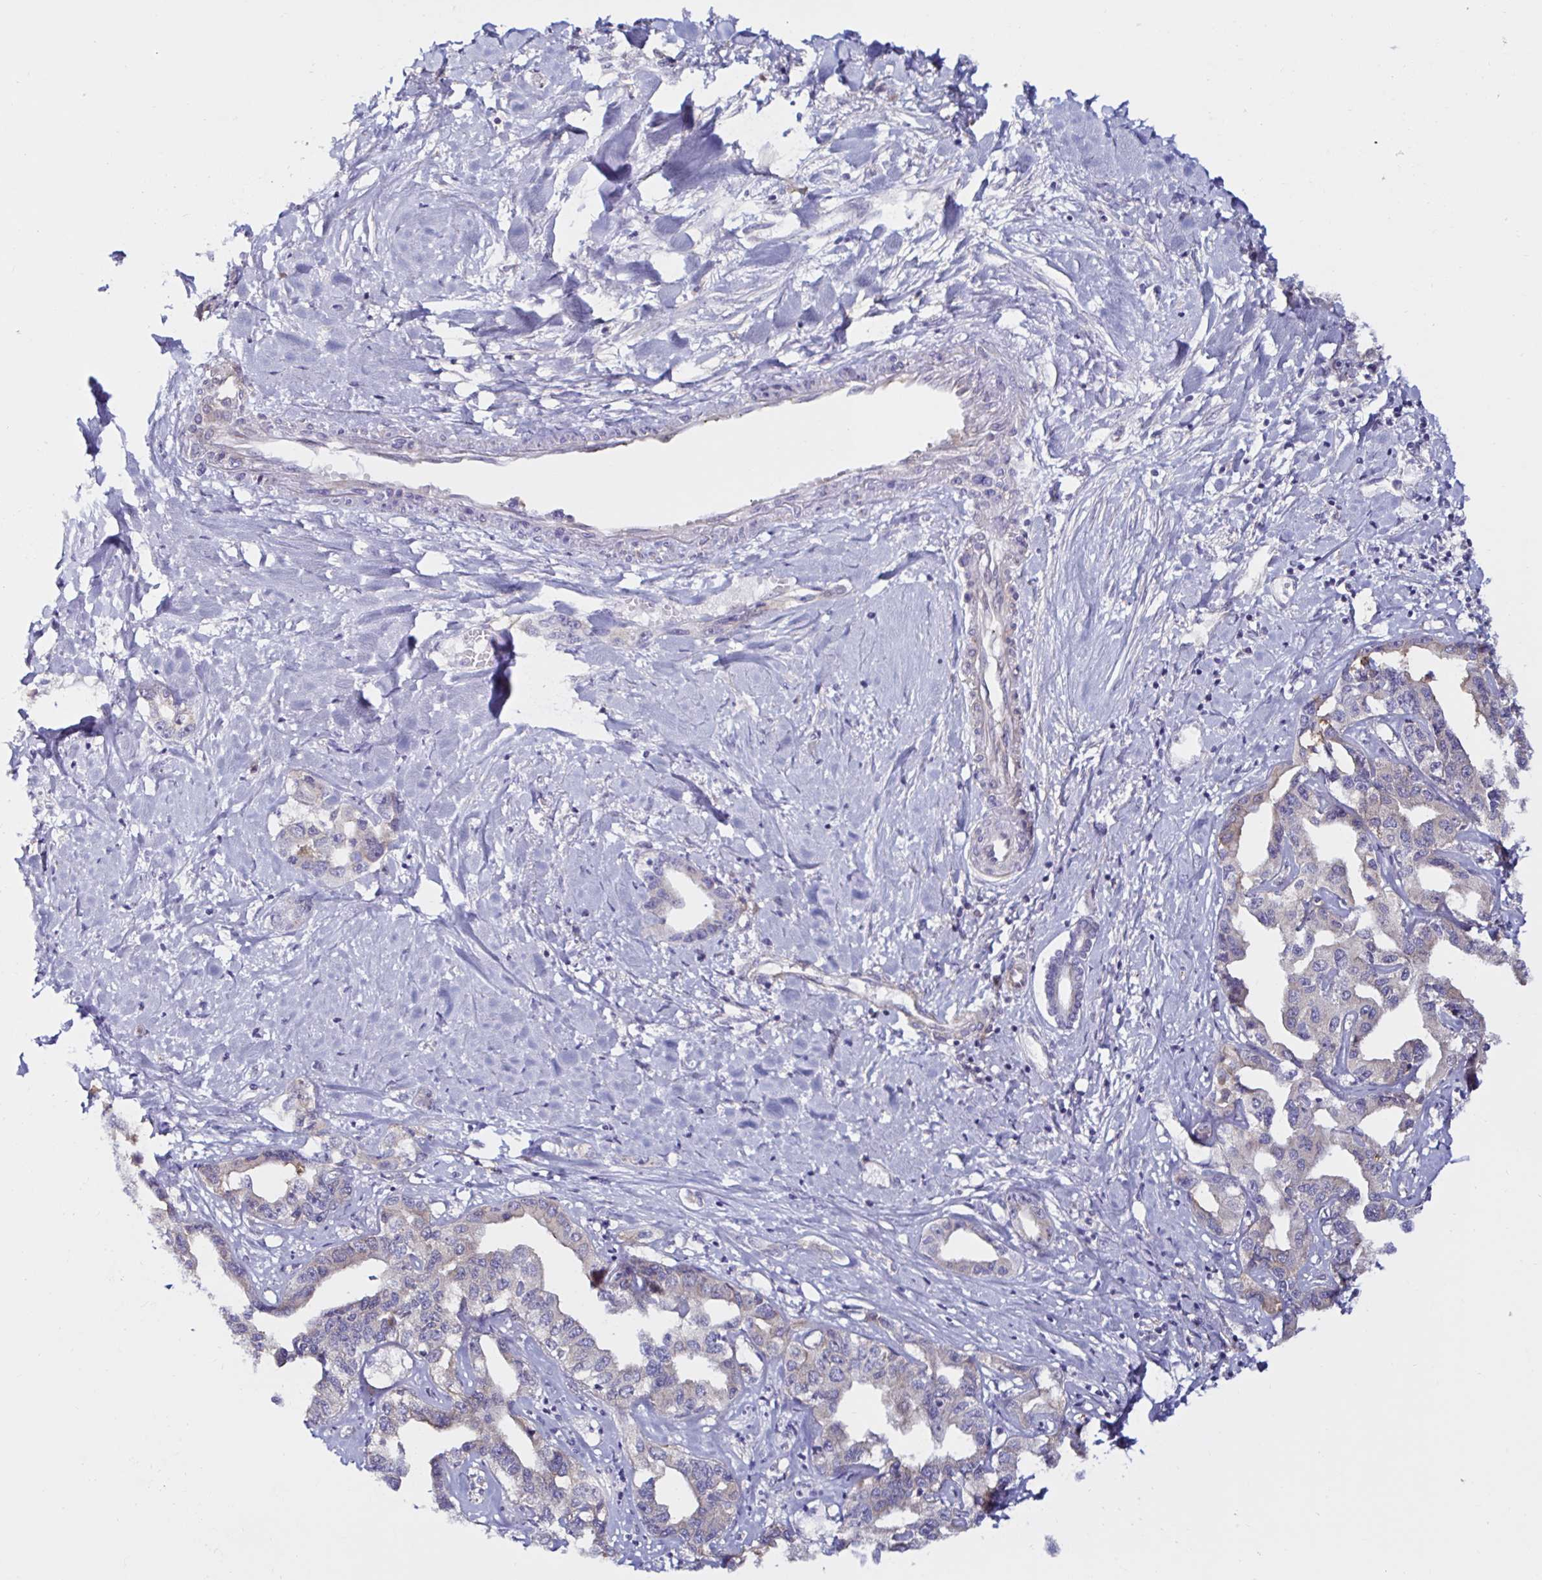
{"staining": {"intensity": "negative", "quantity": "none", "location": "none"}, "tissue": "liver cancer", "cell_type": "Tumor cells", "image_type": "cancer", "snomed": [{"axis": "morphology", "description": "Cholangiocarcinoma"}, {"axis": "topography", "description": "Liver"}], "caption": "This image is of liver cancer (cholangiocarcinoma) stained with IHC to label a protein in brown with the nuclei are counter-stained blue. There is no staining in tumor cells. (DAB (3,3'-diaminobenzidine) immunohistochemistry visualized using brightfield microscopy, high magnification).", "gene": "RSRP1", "patient": {"sex": "male", "age": 59}}